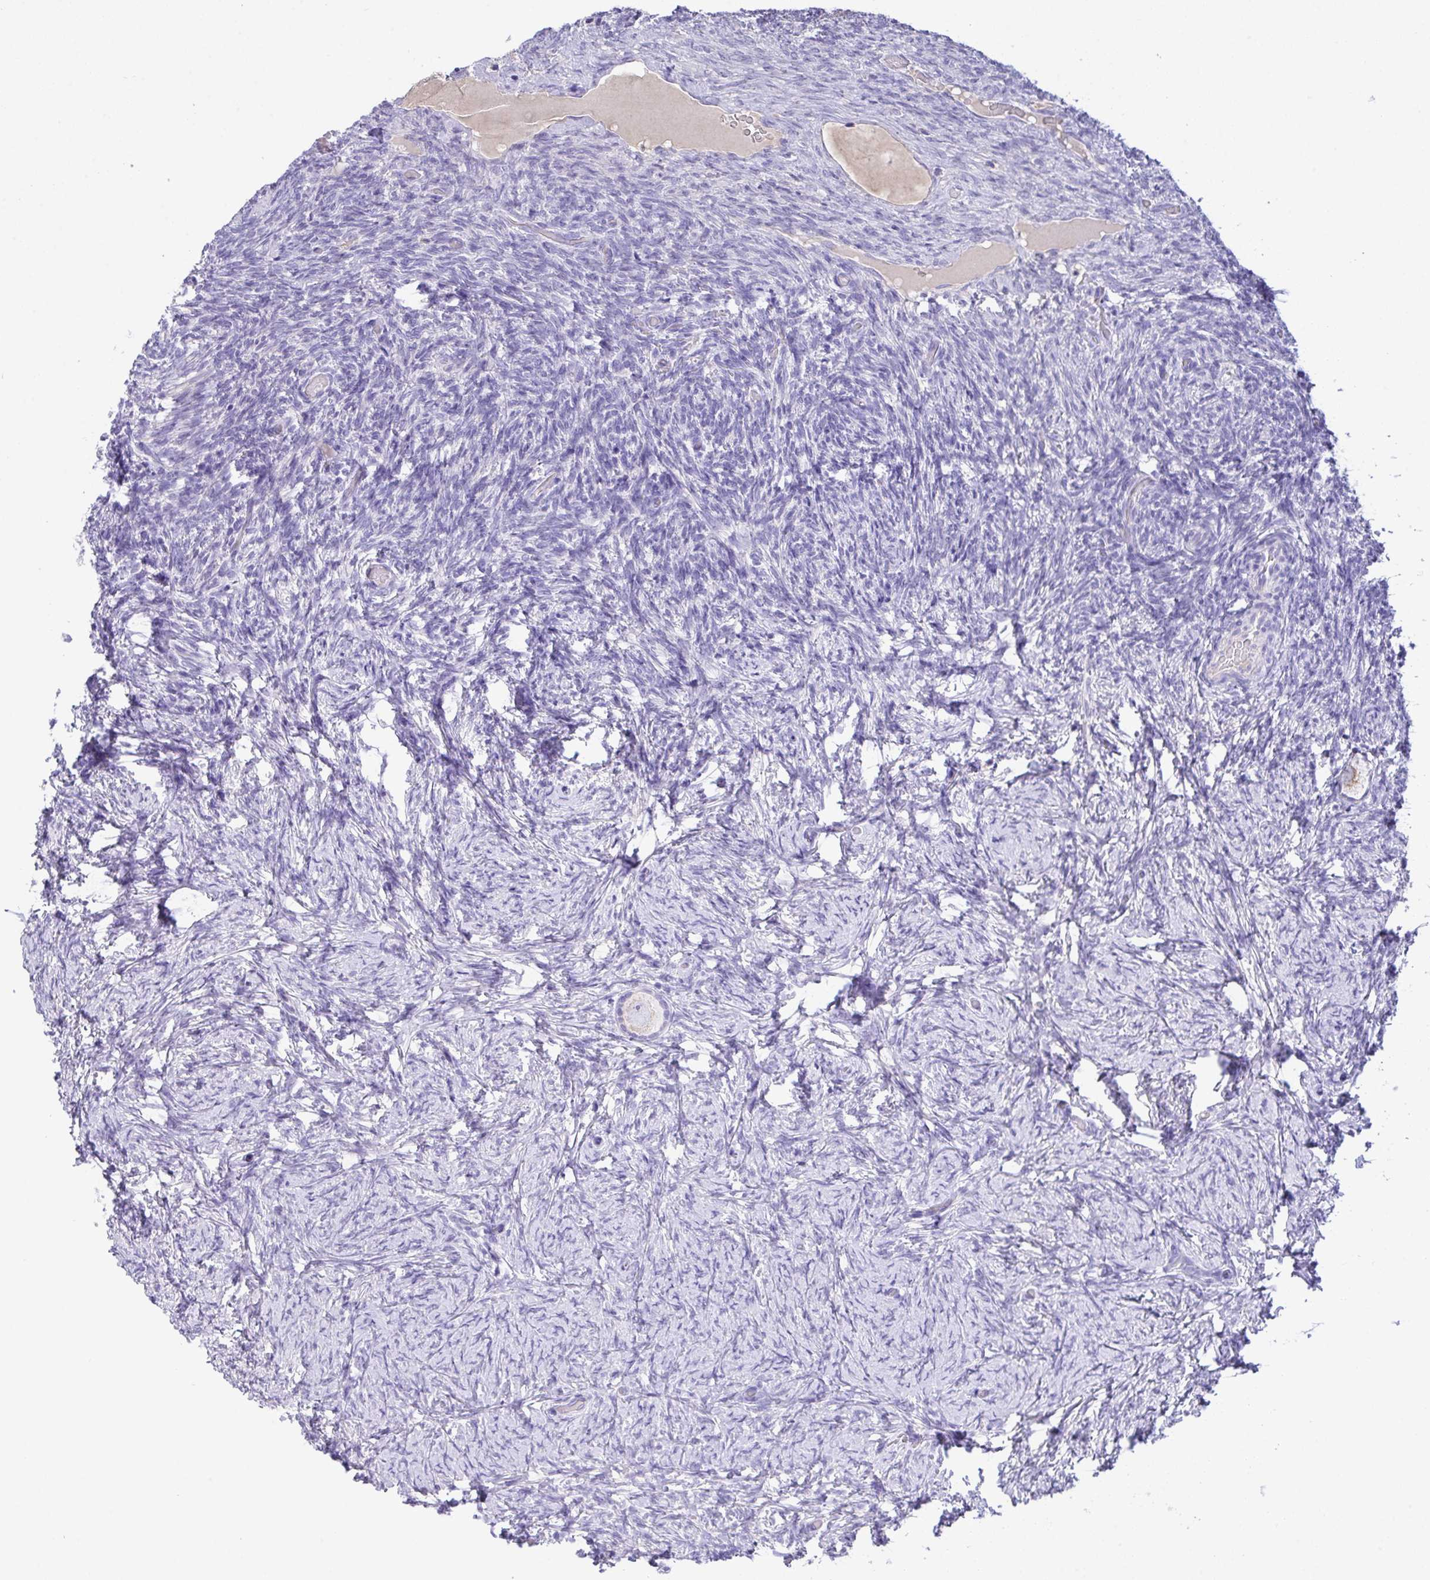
{"staining": {"intensity": "negative", "quantity": "none", "location": "none"}, "tissue": "ovary", "cell_type": "Follicle cells", "image_type": "normal", "snomed": [{"axis": "morphology", "description": "Normal tissue, NOS"}, {"axis": "topography", "description": "Ovary"}], "caption": "Protein analysis of normal ovary shows no significant staining in follicle cells.", "gene": "CA10", "patient": {"sex": "female", "age": 34}}